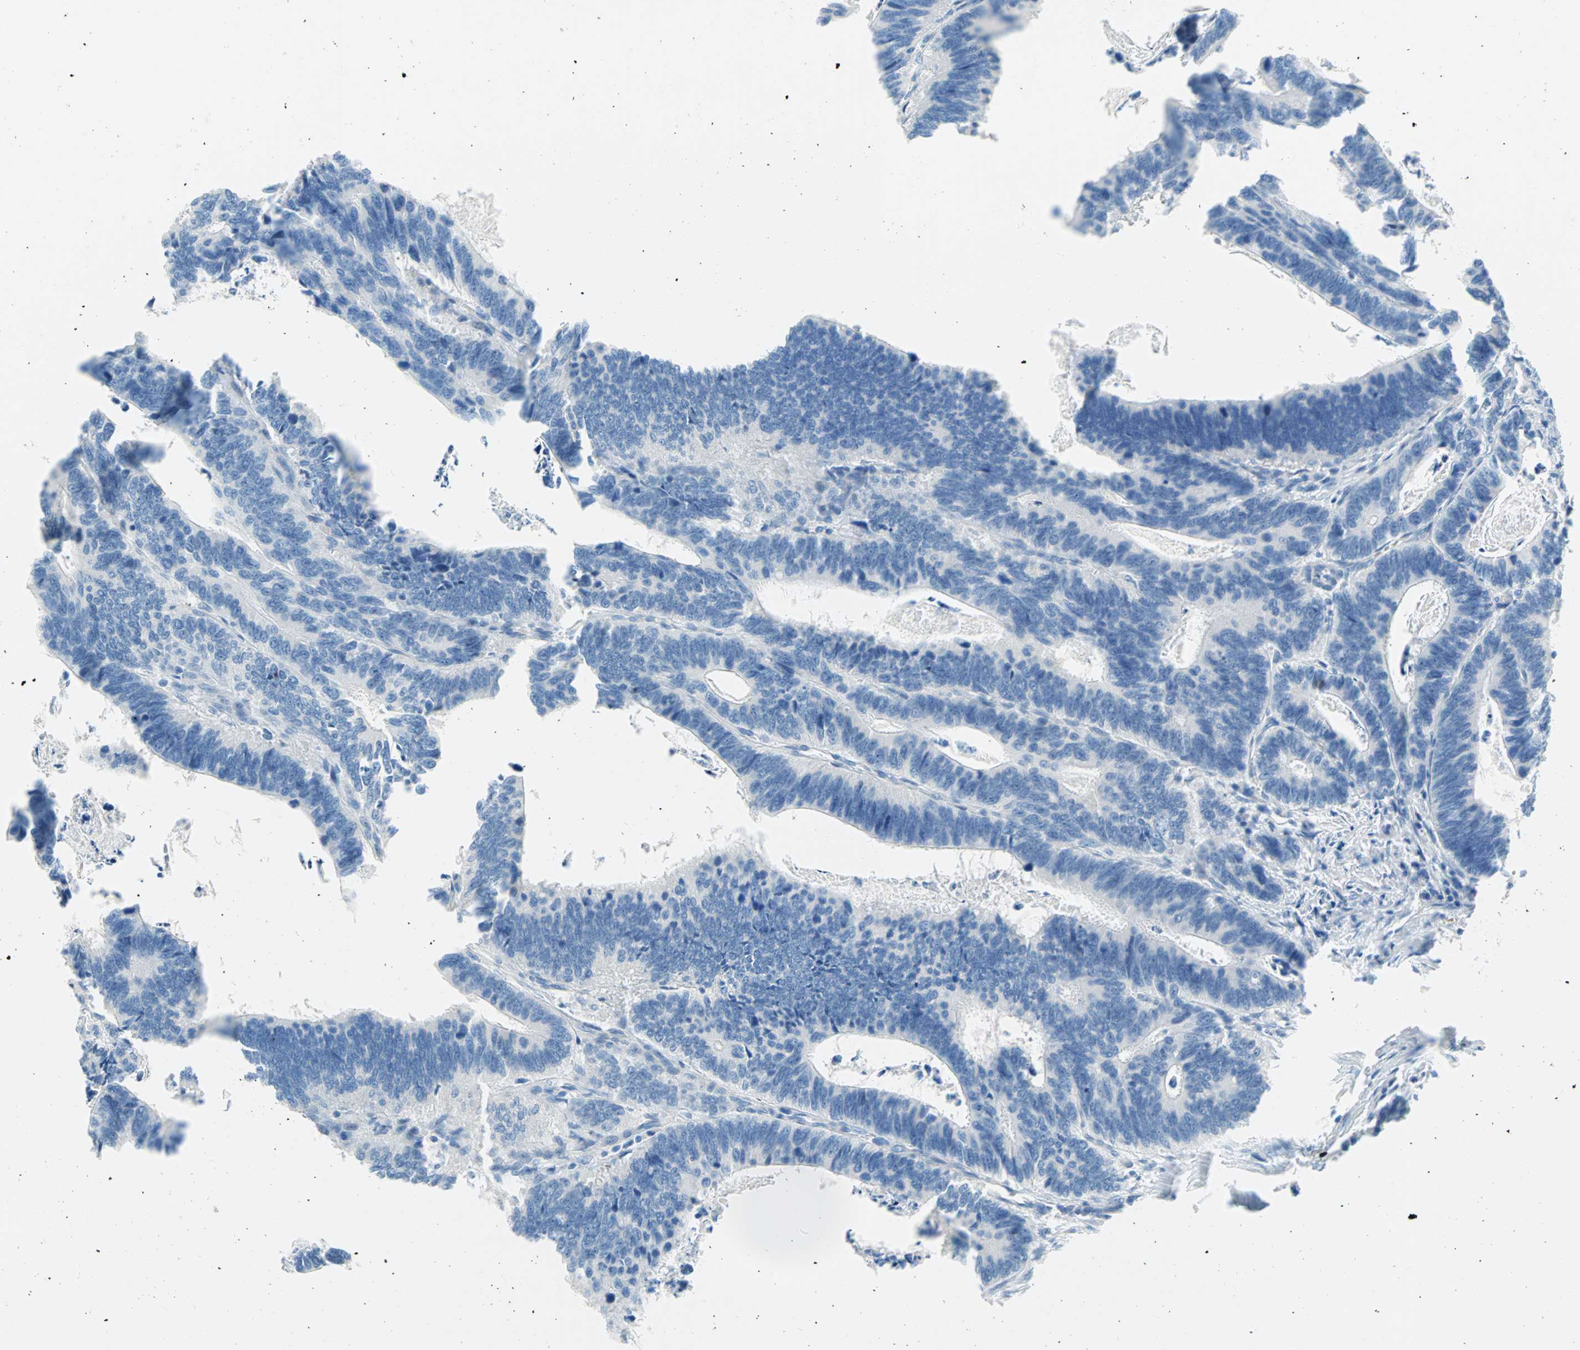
{"staining": {"intensity": "negative", "quantity": "none", "location": "none"}, "tissue": "colorectal cancer", "cell_type": "Tumor cells", "image_type": "cancer", "snomed": [{"axis": "morphology", "description": "Adenocarcinoma, NOS"}, {"axis": "topography", "description": "Colon"}], "caption": "Colorectal adenocarcinoma was stained to show a protein in brown. There is no significant expression in tumor cells.", "gene": "TMEM163", "patient": {"sex": "male", "age": 72}}